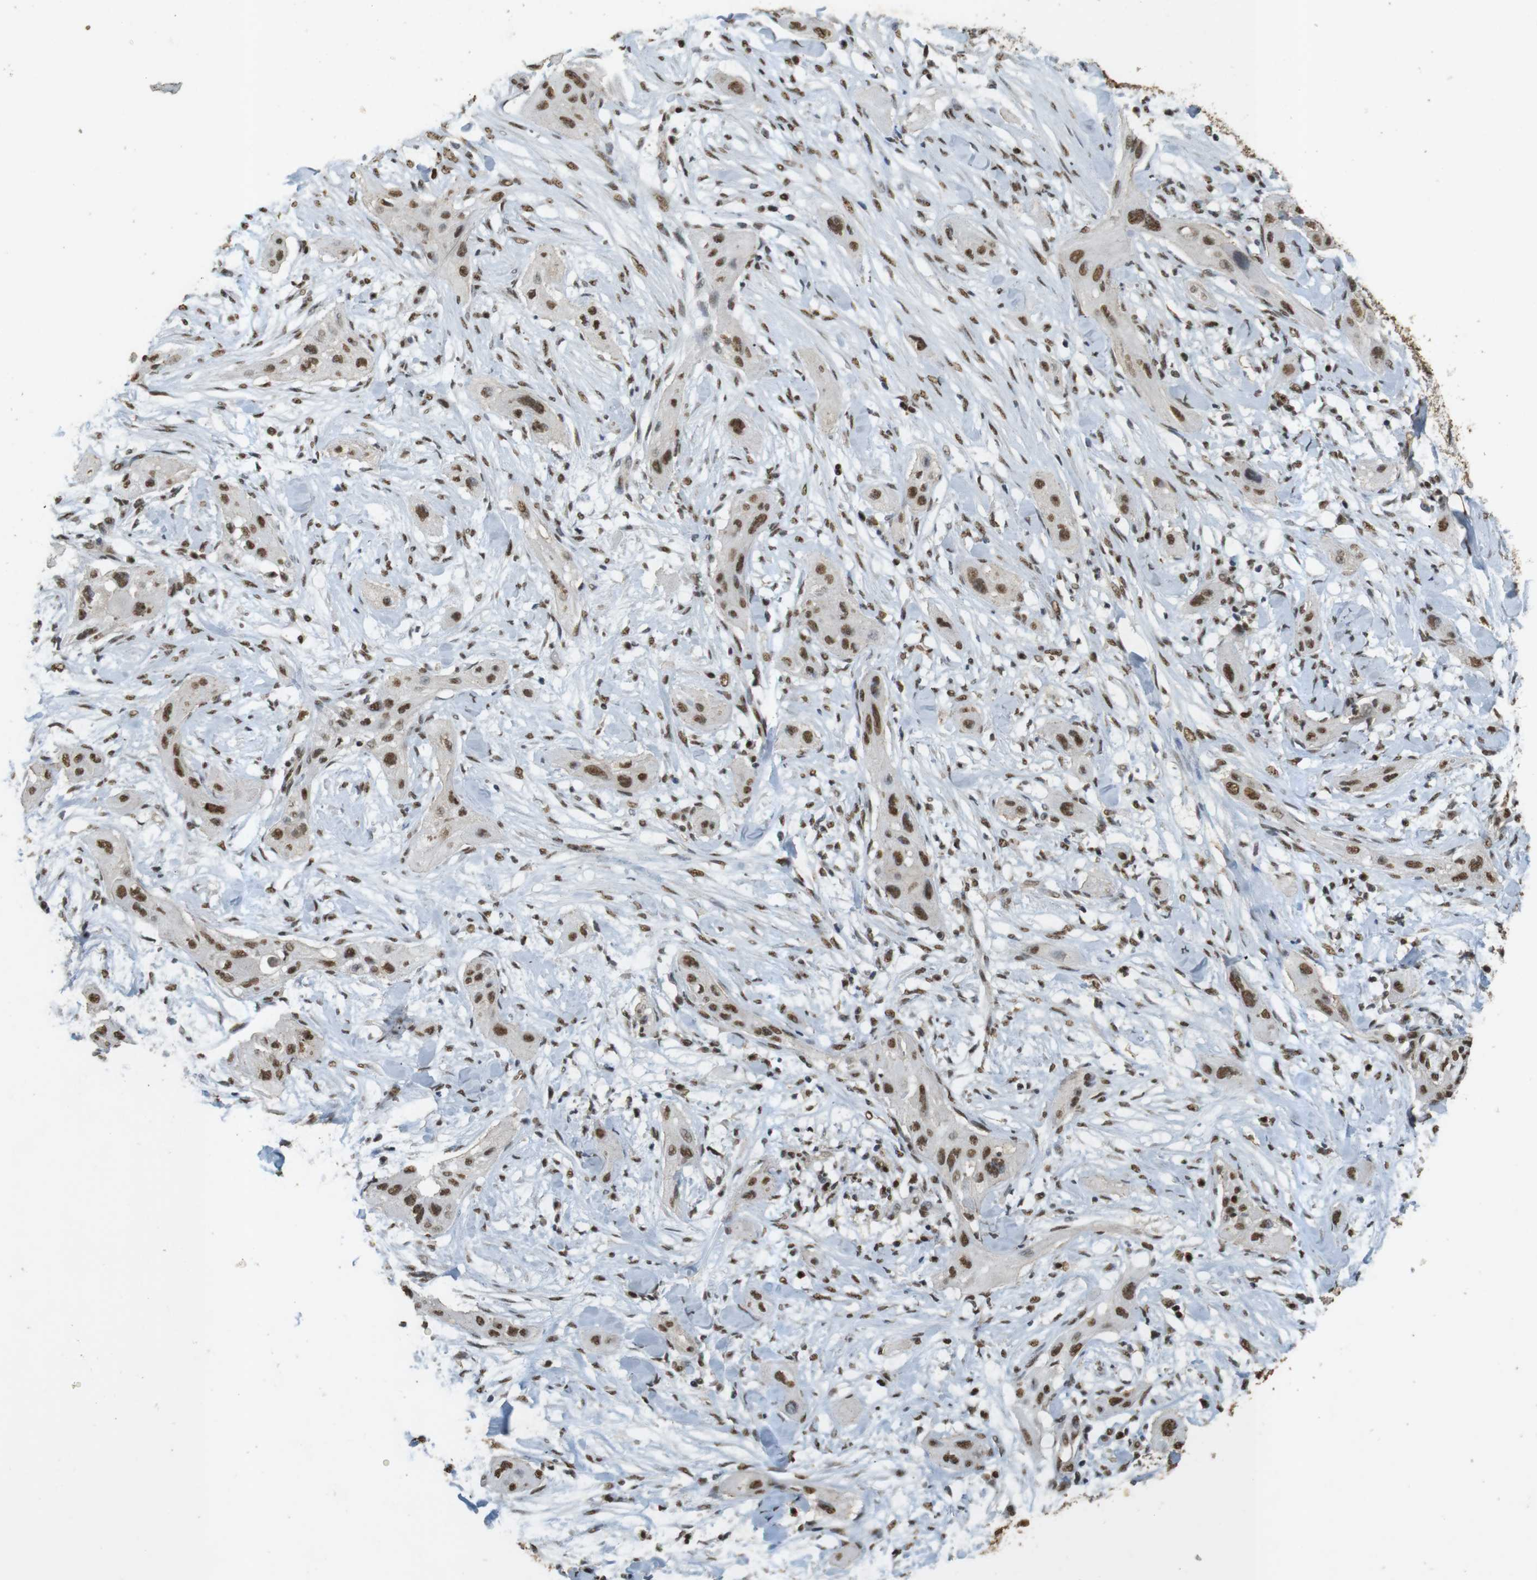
{"staining": {"intensity": "moderate", "quantity": ">75%", "location": "nuclear"}, "tissue": "lung cancer", "cell_type": "Tumor cells", "image_type": "cancer", "snomed": [{"axis": "morphology", "description": "Squamous cell carcinoma, NOS"}, {"axis": "topography", "description": "Lung"}], "caption": "Protein staining of lung cancer (squamous cell carcinoma) tissue exhibits moderate nuclear positivity in approximately >75% of tumor cells.", "gene": "GATA4", "patient": {"sex": "female", "age": 47}}